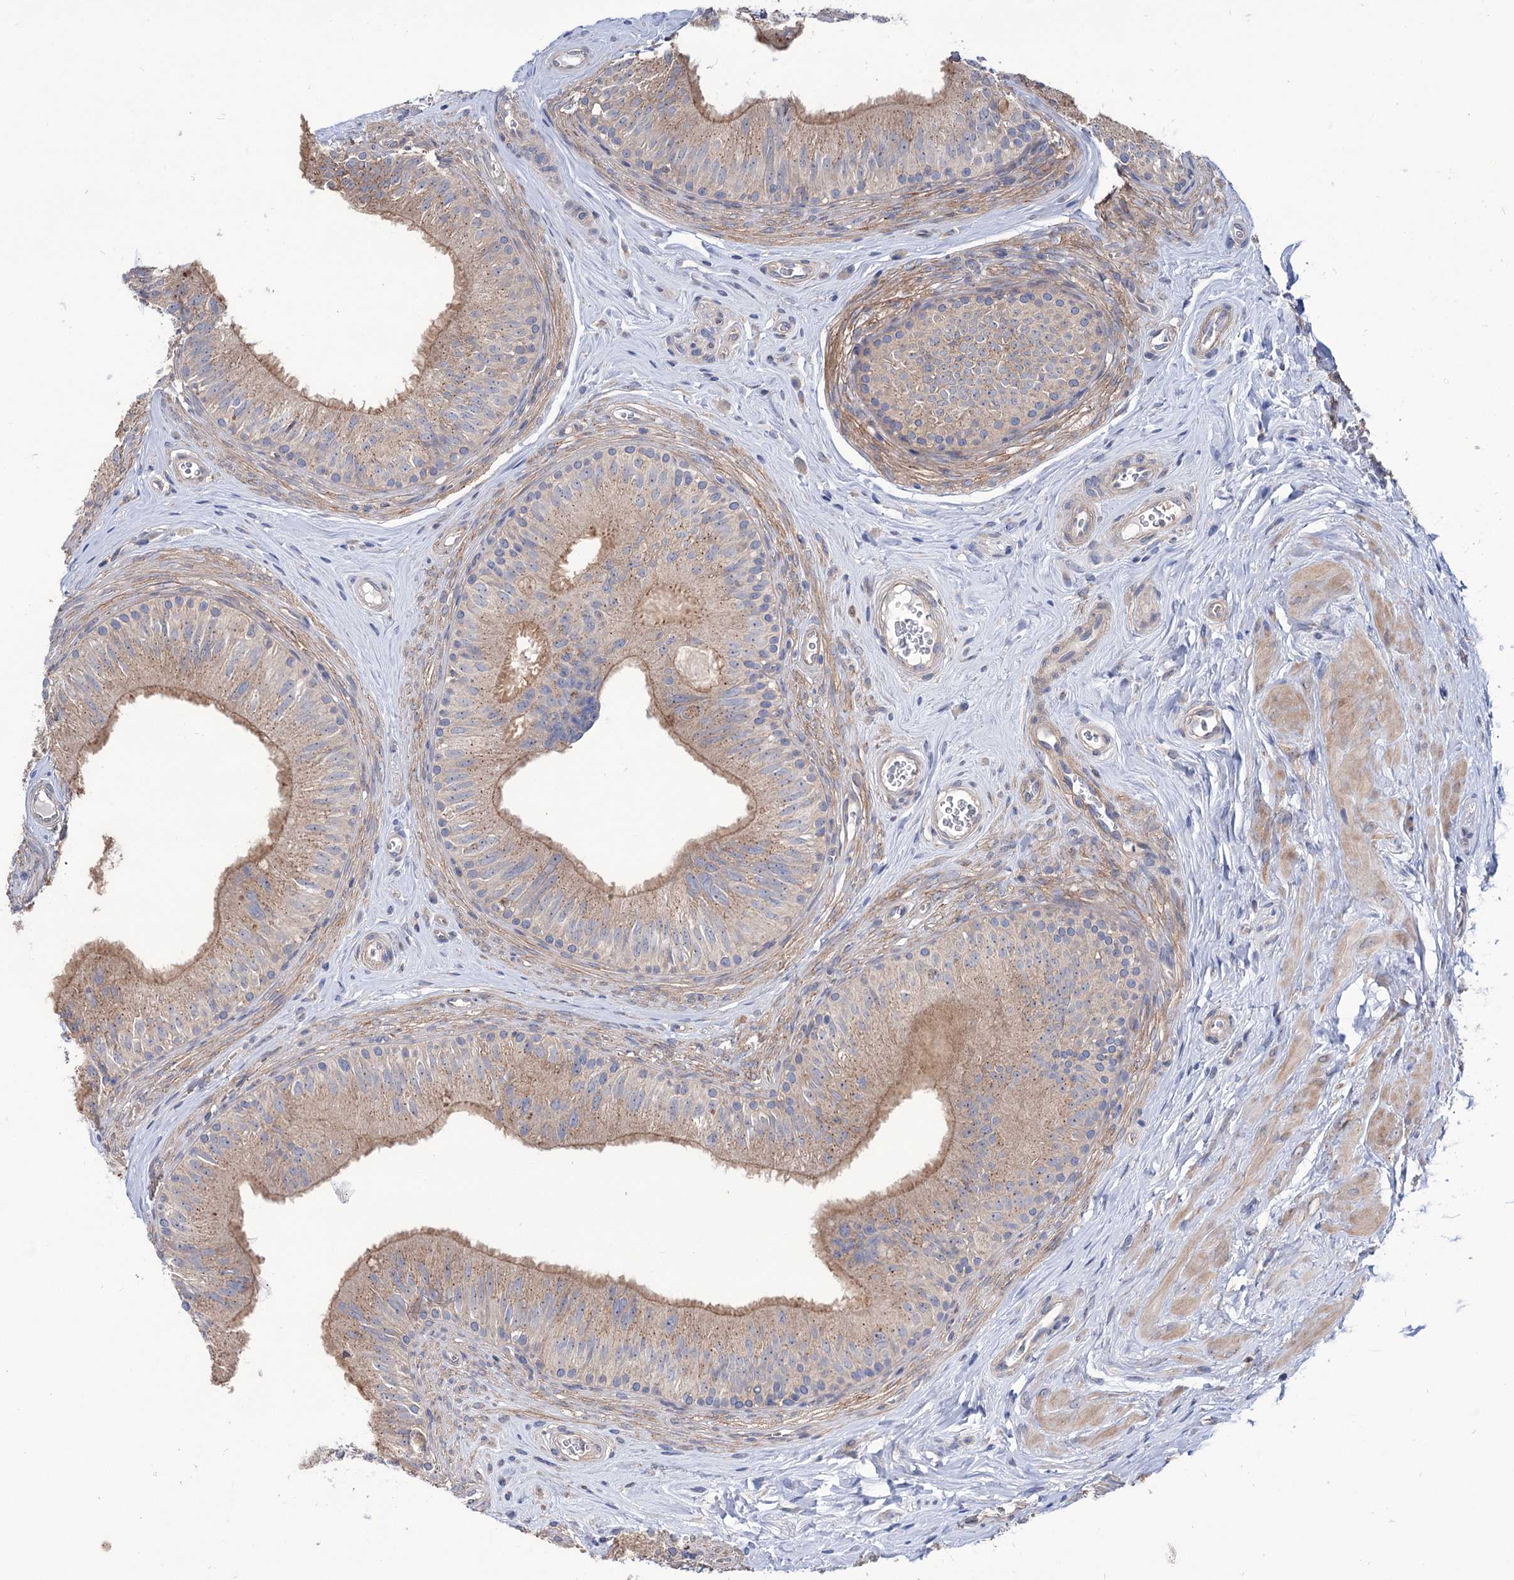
{"staining": {"intensity": "moderate", "quantity": ">75%", "location": "cytoplasmic/membranous"}, "tissue": "epididymis", "cell_type": "Glandular cells", "image_type": "normal", "snomed": [{"axis": "morphology", "description": "Normal tissue, NOS"}, {"axis": "topography", "description": "Epididymis"}], "caption": "Brown immunohistochemical staining in normal human epididymis displays moderate cytoplasmic/membranous positivity in about >75% of glandular cells. Ihc stains the protein of interest in brown and the nuclei are stained blue.", "gene": "SEC24A", "patient": {"sex": "male", "age": 46}}